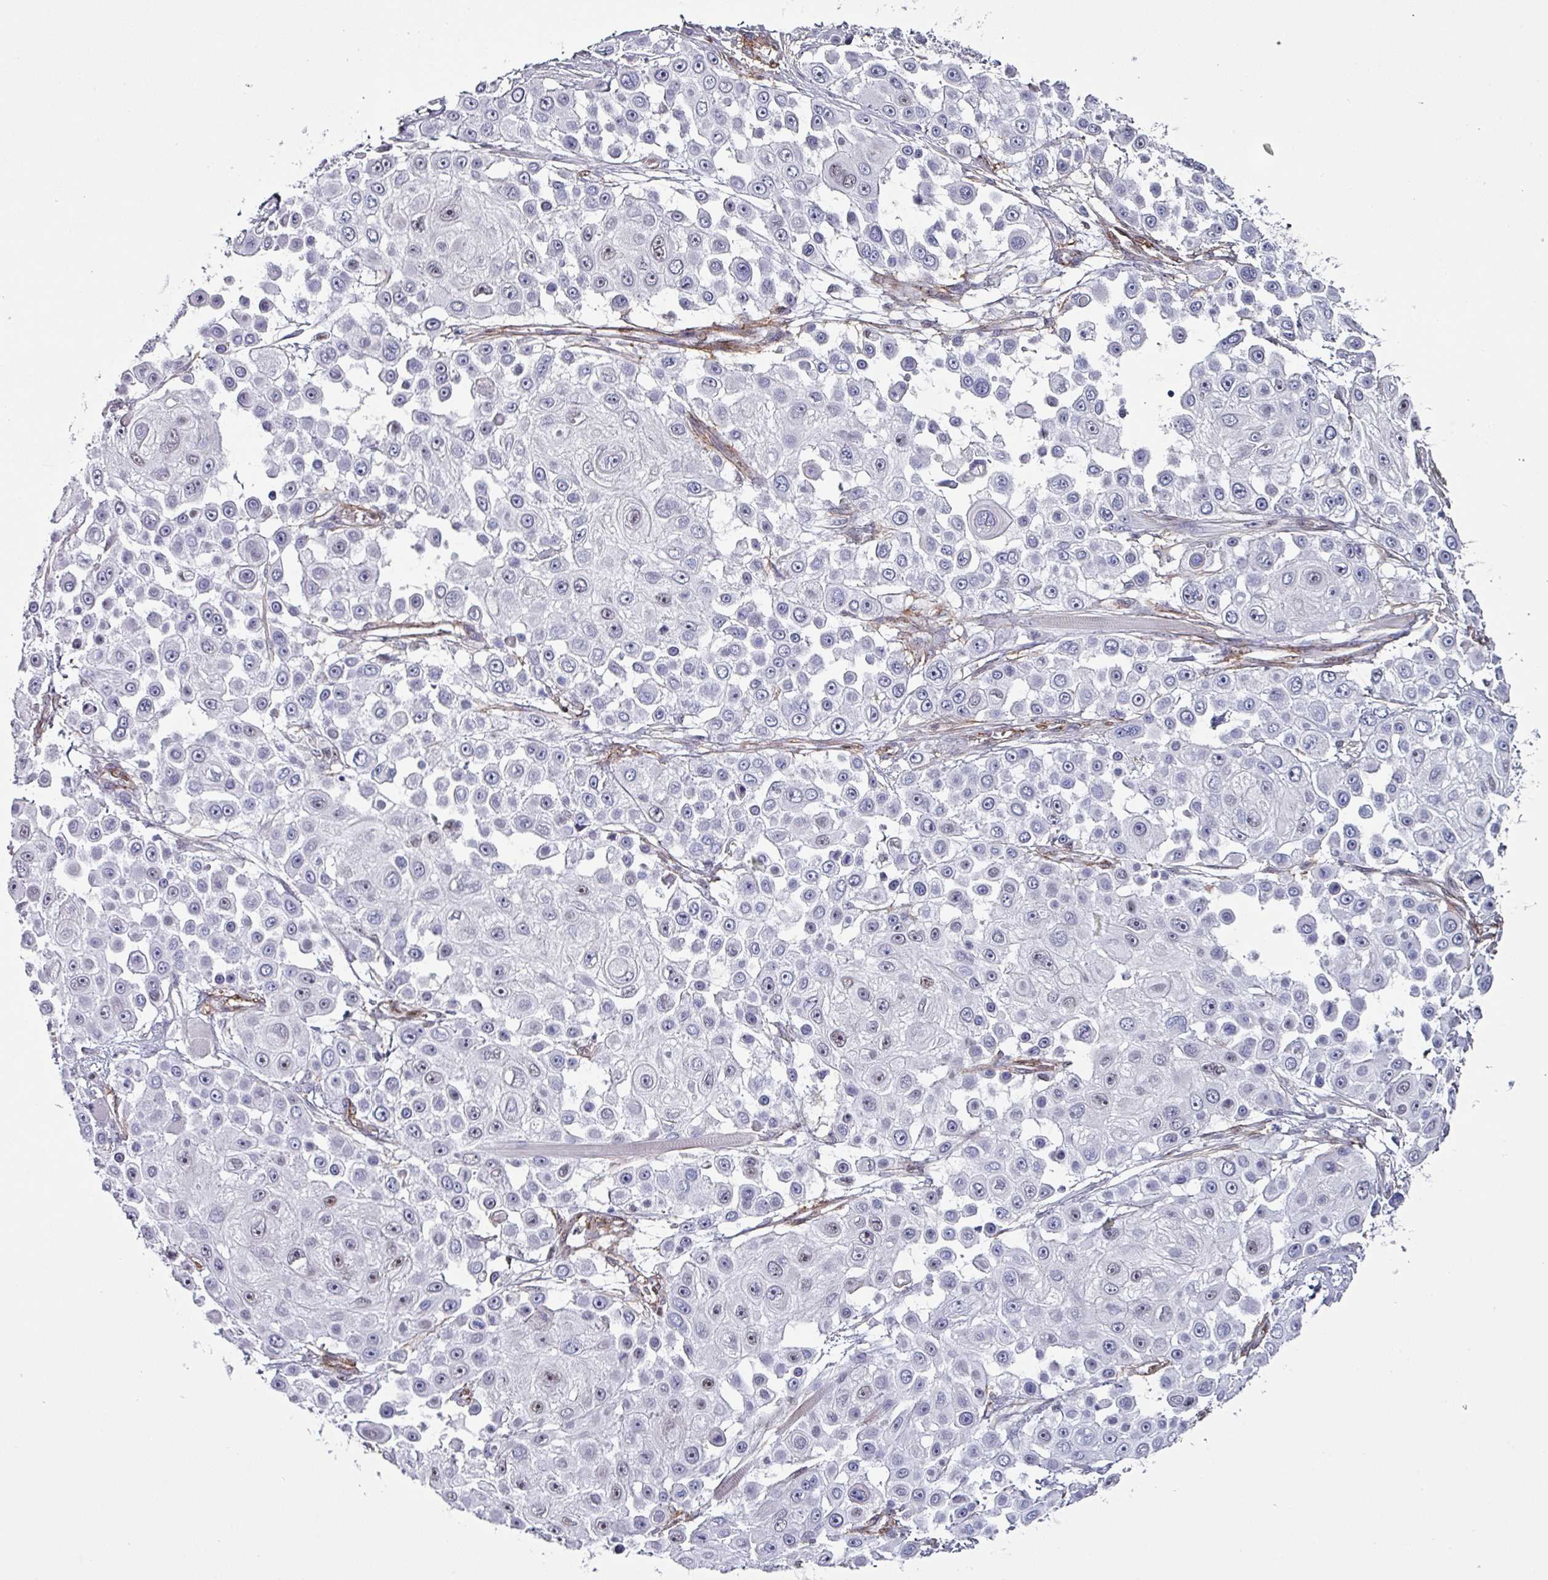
{"staining": {"intensity": "negative", "quantity": "none", "location": "none"}, "tissue": "skin cancer", "cell_type": "Tumor cells", "image_type": "cancer", "snomed": [{"axis": "morphology", "description": "Squamous cell carcinoma, NOS"}, {"axis": "topography", "description": "Skin"}], "caption": "There is no significant expression in tumor cells of skin squamous cell carcinoma. (DAB (3,3'-diaminobenzidine) immunohistochemistry with hematoxylin counter stain).", "gene": "ZNF816-ZNF321P", "patient": {"sex": "male", "age": 67}}